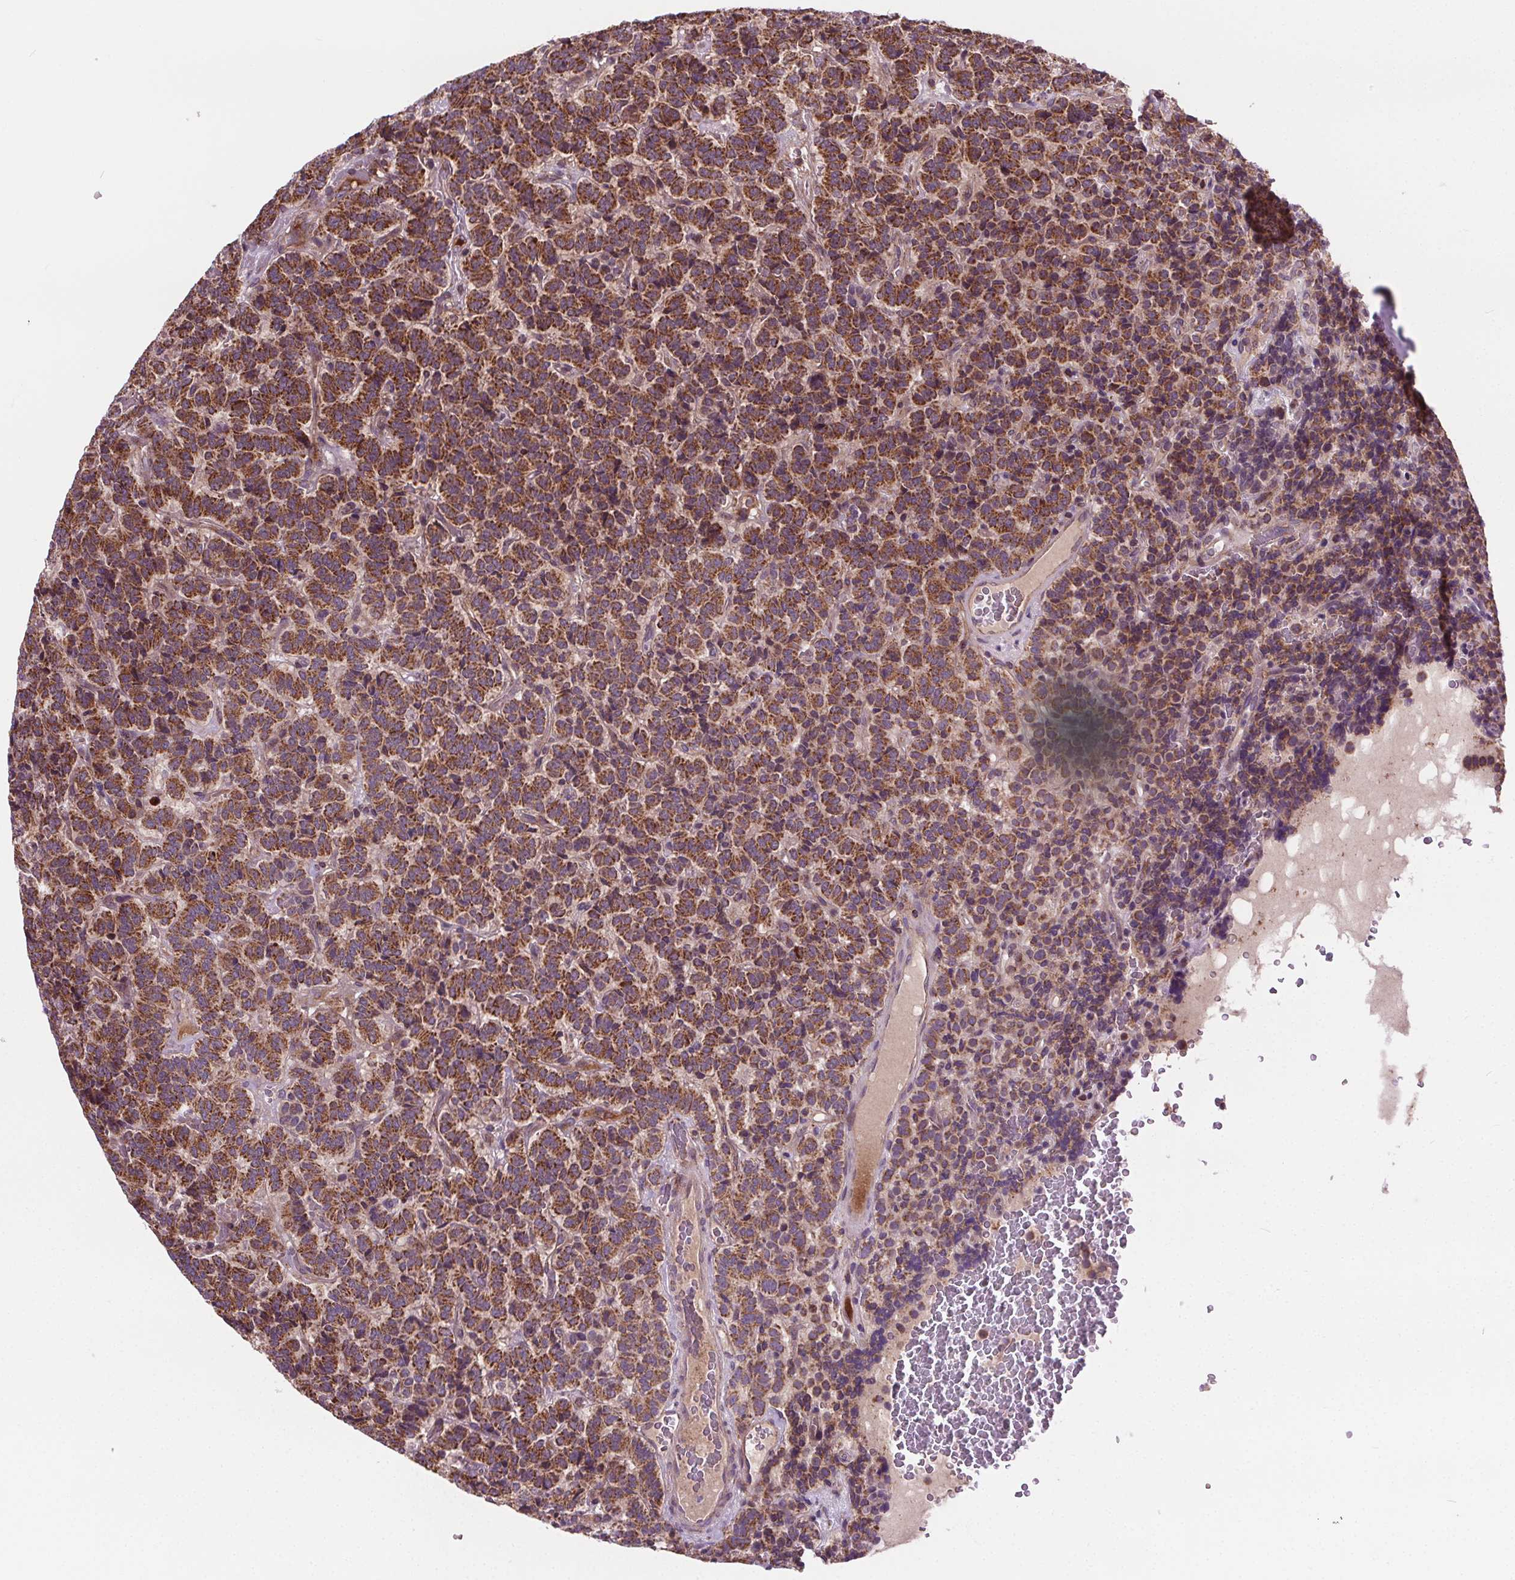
{"staining": {"intensity": "moderate", "quantity": ">75%", "location": "cytoplasmic/membranous"}, "tissue": "carcinoid", "cell_type": "Tumor cells", "image_type": "cancer", "snomed": [{"axis": "morphology", "description": "Carcinoid, malignant, NOS"}, {"axis": "topography", "description": "Pancreas"}], "caption": "A brown stain highlights moderate cytoplasmic/membranous expression of a protein in human malignant carcinoid tumor cells.", "gene": "GOLT1B", "patient": {"sex": "male", "age": 36}}